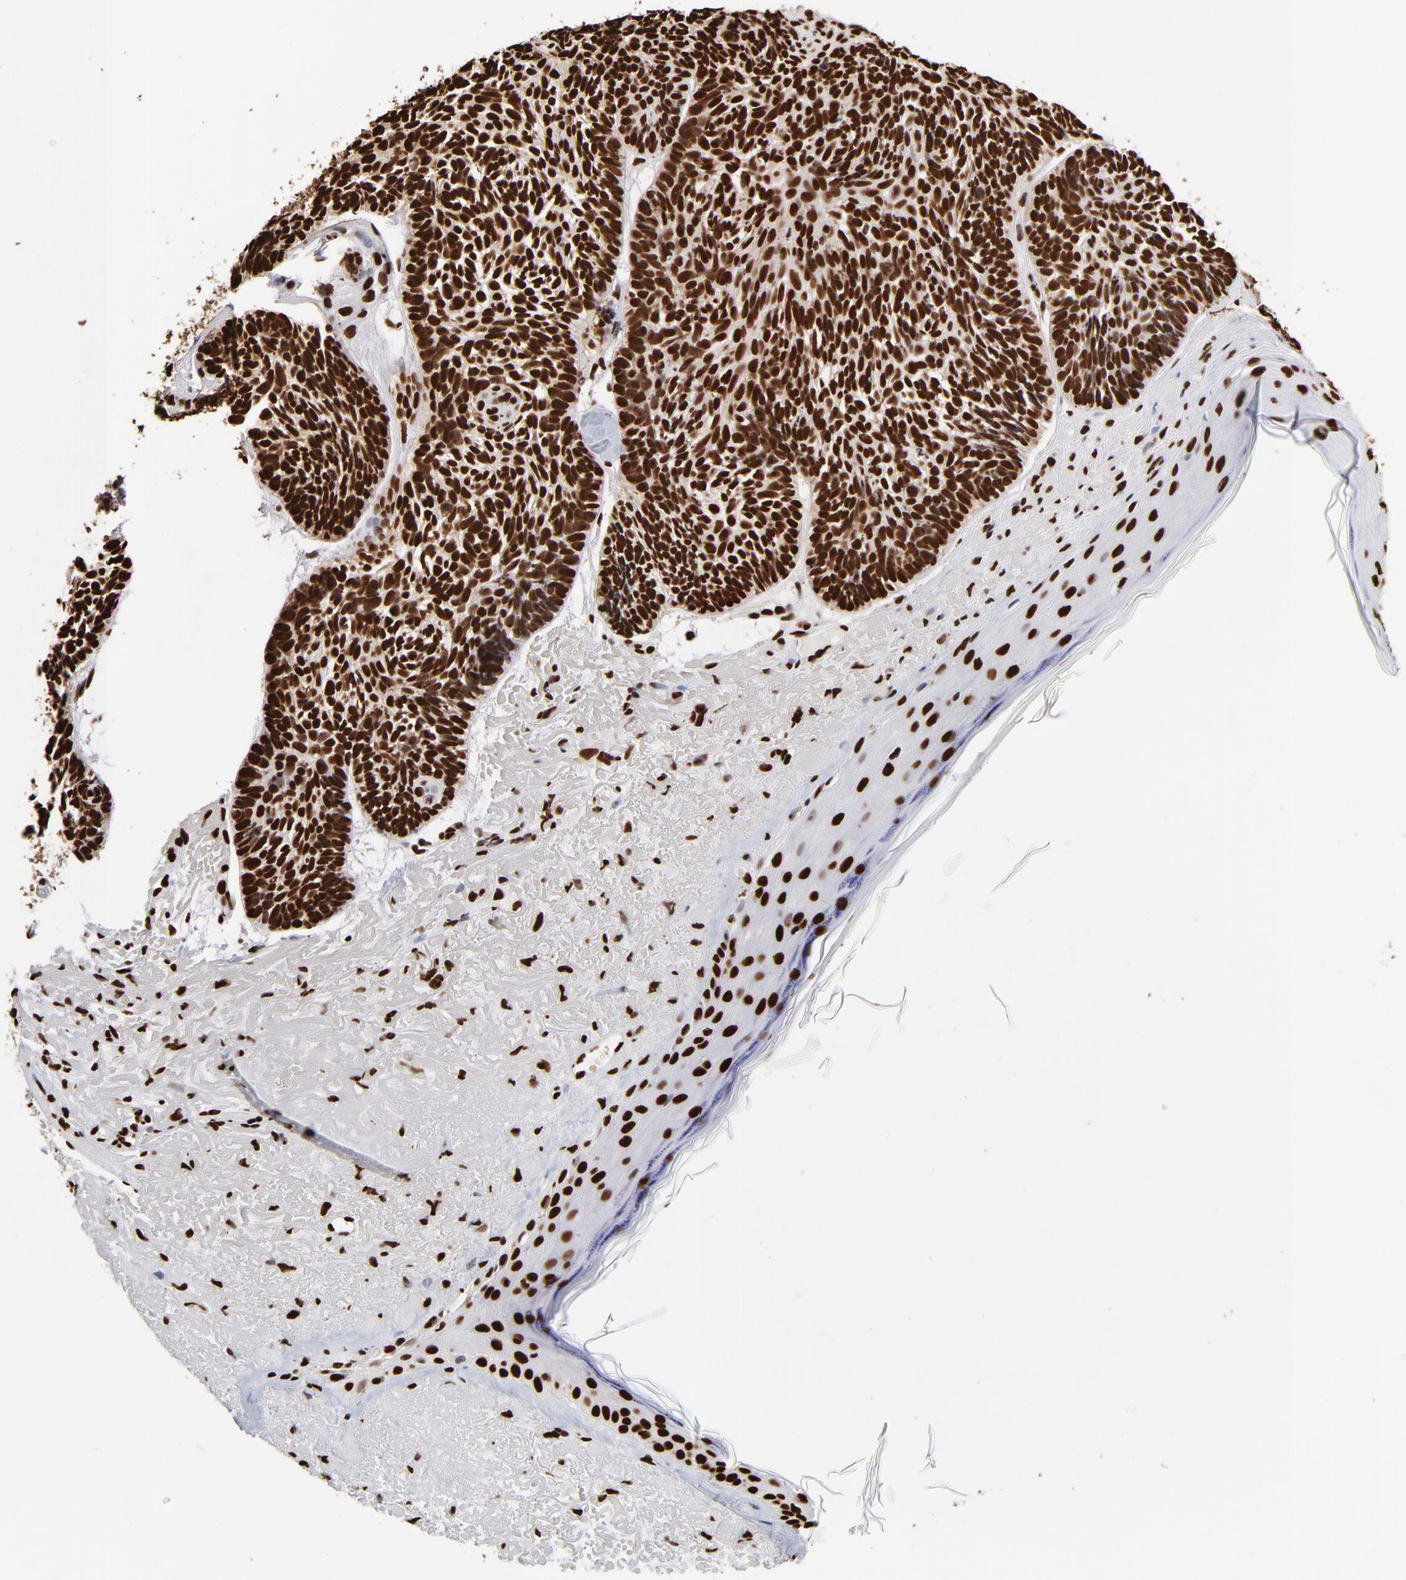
{"staining": {"intensity": "strong", "quantity": ">75%", "location": "nuclear"}, "tissue": "skin cancer", "cell_type": "Tumor cells", "image_type": "cancer", "snomed": [{"axis": "morphology", "description": "Basal cell carcinoma"}, {"axis": "topography", "description": "Skin"}], "caption": "IHC image of human skin cancer (basal cell carcinoma) stained for a protein (brown), which shows high levels of strong nuclear staining in approximately >75% of tumor cells.", "gene": "ZNF544", "patient": {"sex": "female", "age": 87}}